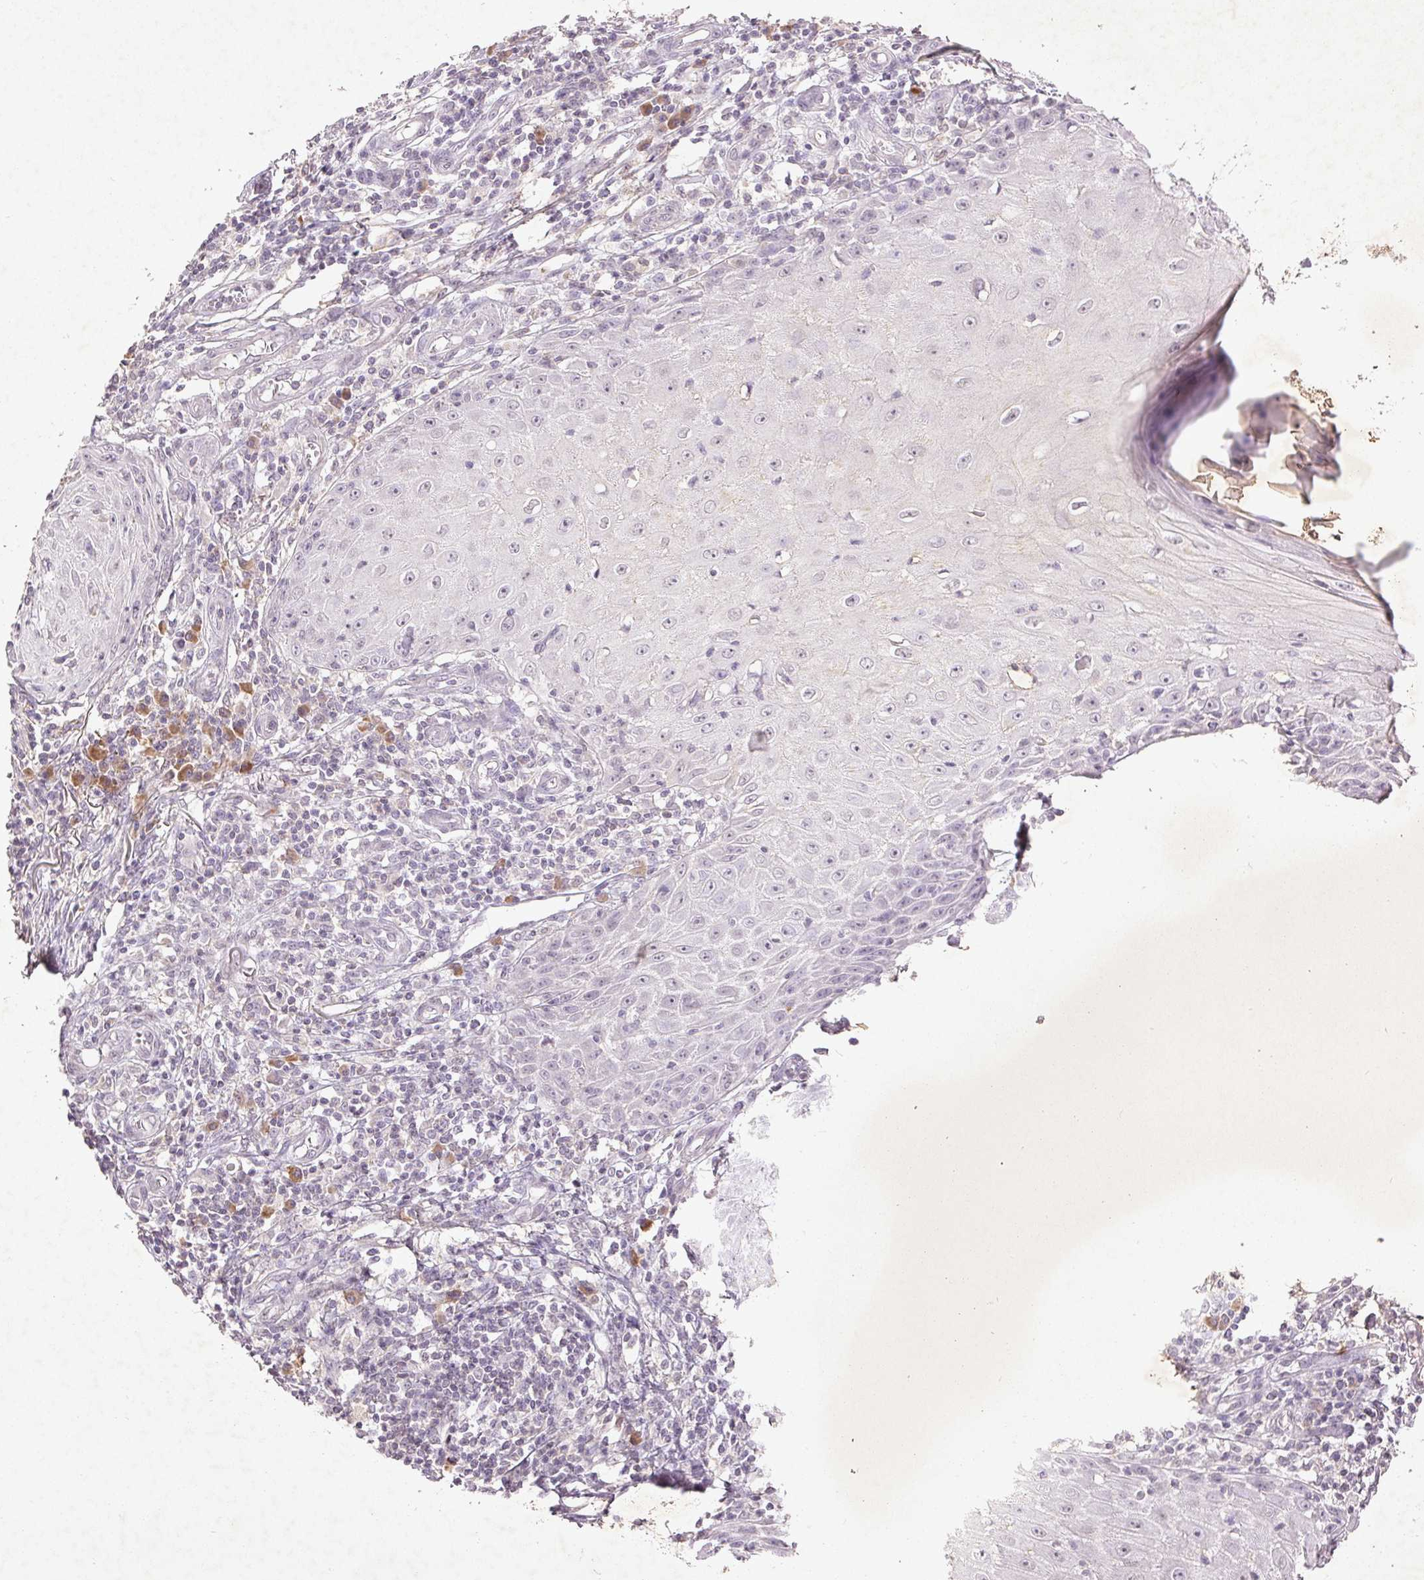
{"staining": {"intensity": "negative", "quantity": "none", "location": "none"}, "tissue": "skin cancer", "cell_type": "Tumor cells", "image_type": "cancer", "snomed": [{"axis": "morphology", "description": "Squamous cell carcinoma, NOS"}, {"axis": "topography", "description": "Skin"}], "caption": "Immunohistochemical staining of skin squamous cell carcinoma reveals no significant expression in tumor cells. (IHC, brightfield microscopy, high magnification).", "gene": "FAM168B", "patient": {"sex": "female", "age": 73}}